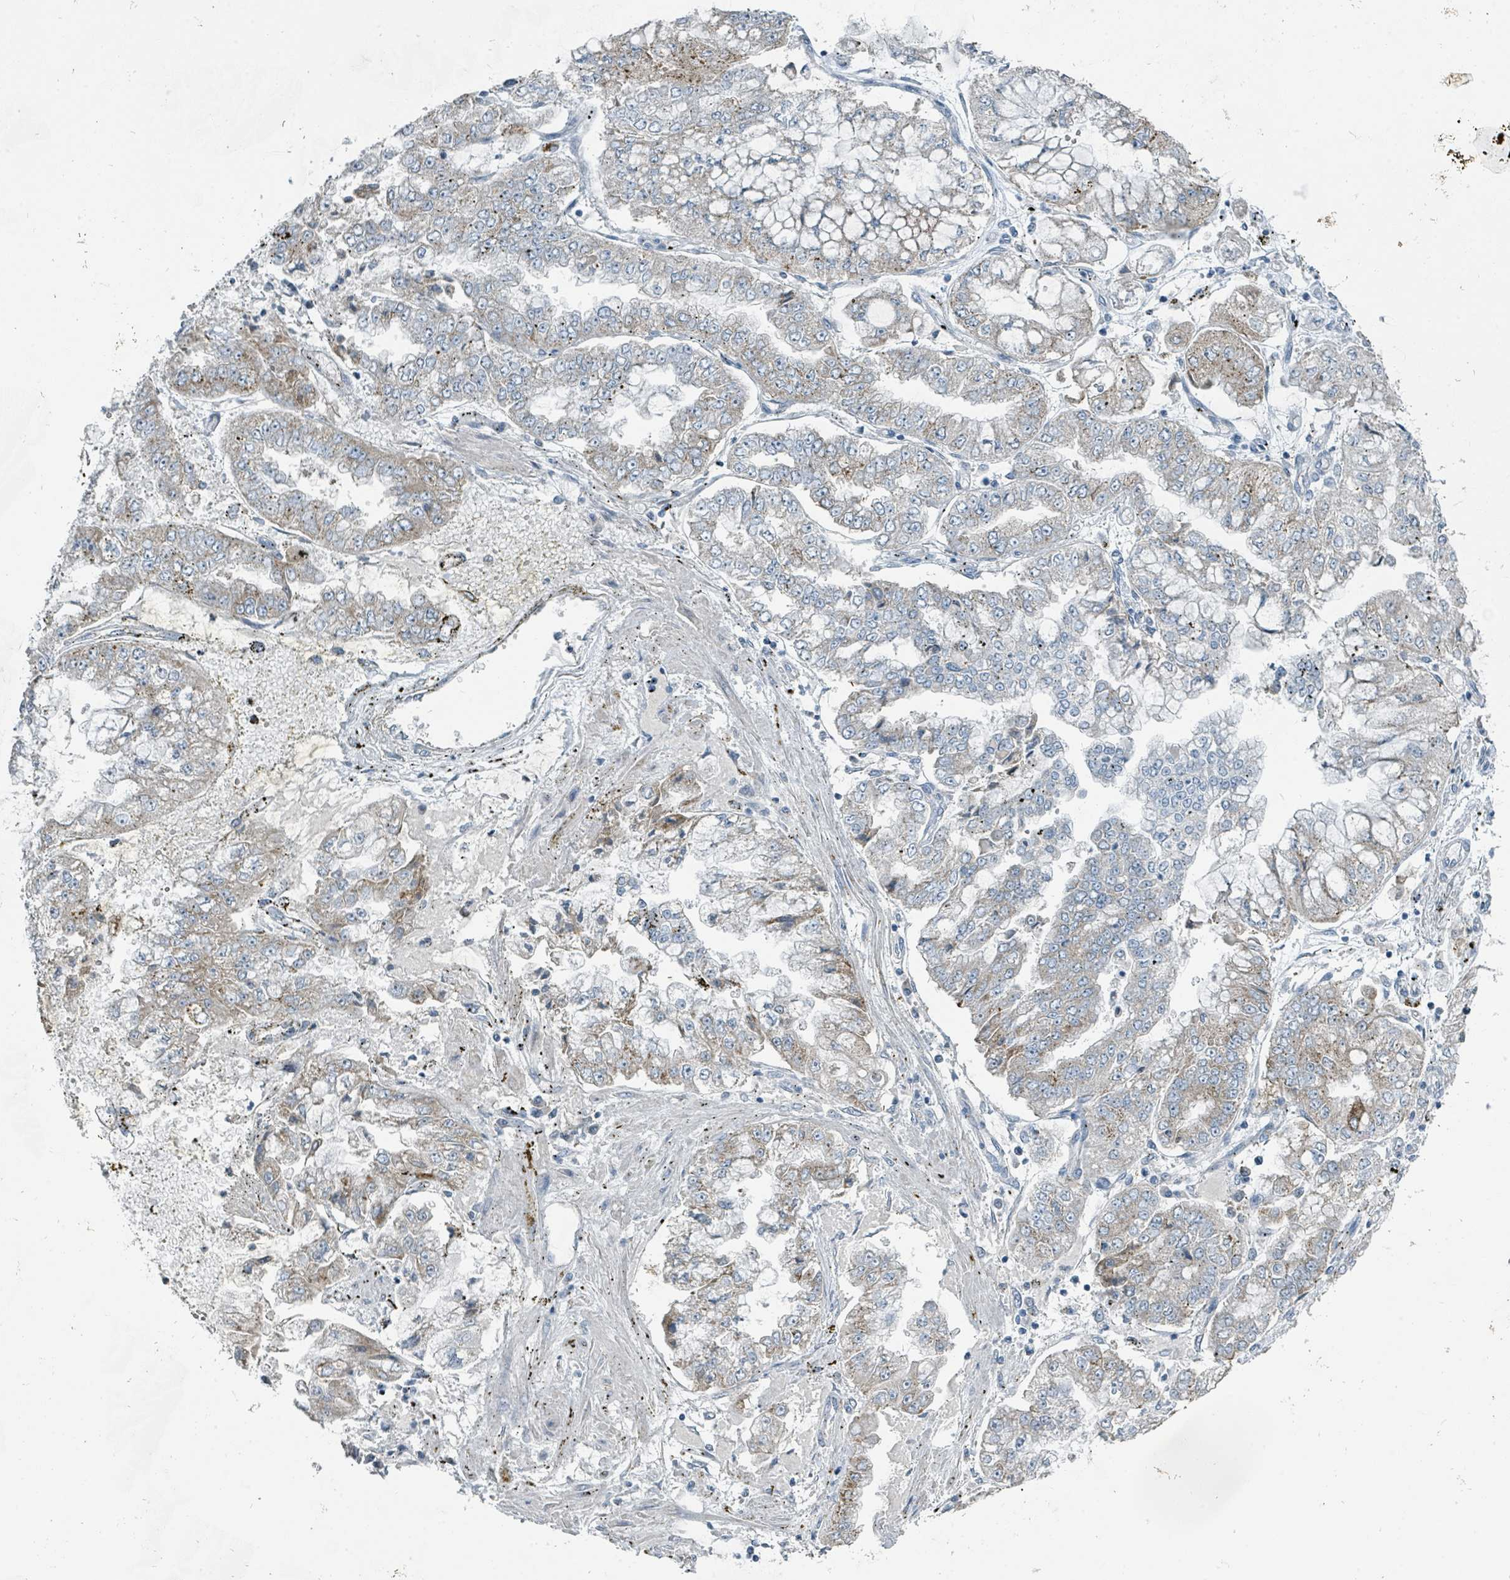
{"staining": {"intensity": "moderate", "quantity": "<25%", "location": "cytoplasmic/membranous"}, "tissue": "stomach cancer", "cell_type": "Tumor cells", "image_type": "cancer", "snomed": [{"axis": "morphology", "description": "Adenocarcinoma, NOS"}, {"axis": "topography", "description": "Stomach"}], "caption": "Immunohistochemical staining of human adenocarcinoma (stomach) demonstrates low levels of moderate cytoplasmic/membranous protein expression in approximately <25% of tumor cells.", "gene": "RASA4", "patient": {"sex": "male", "age": 76}}